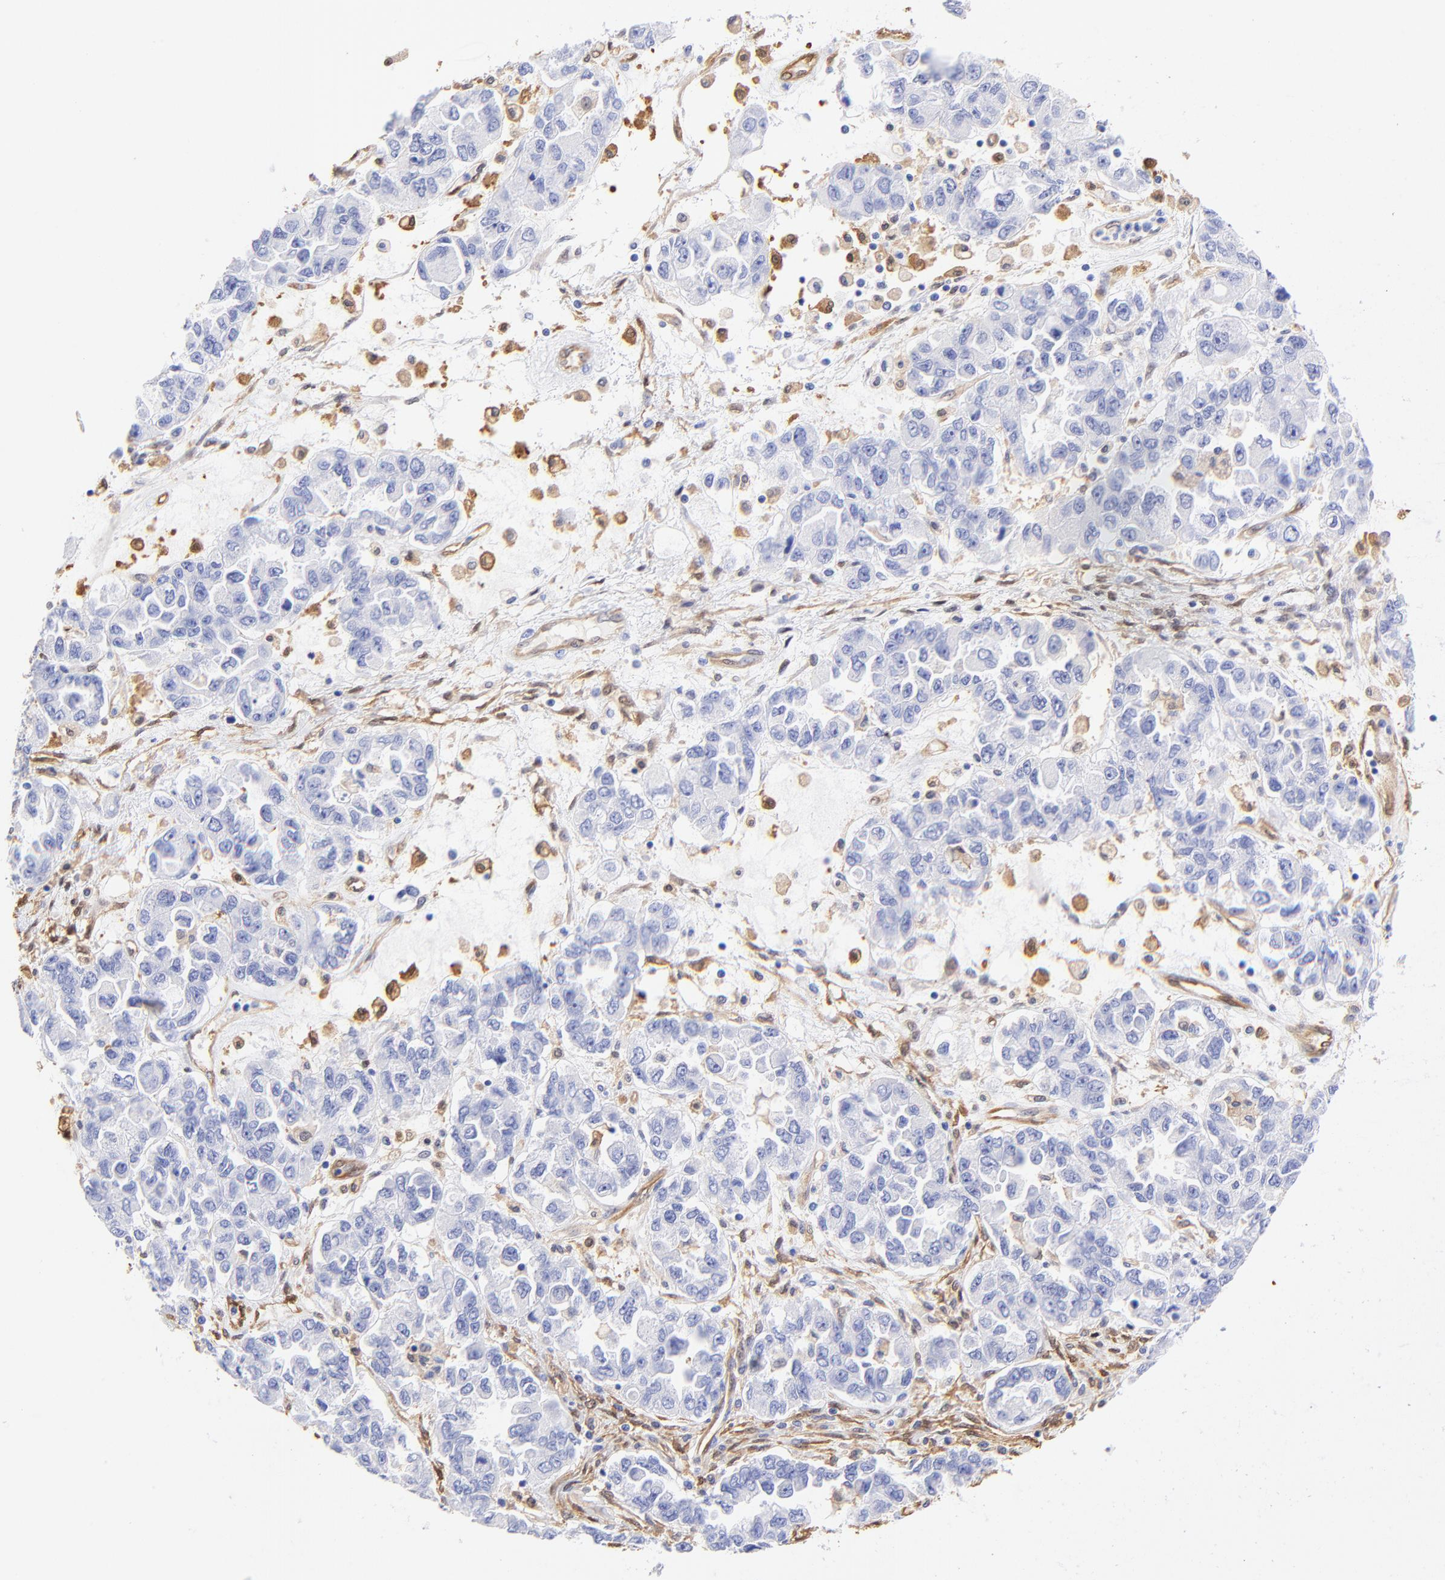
{"staining": {"intensity": "negative", "quantity": "none", "location": "none"}, "tissue": "ovarian cancer", "cell_type": "Tumor cells", "image_type": "cancer", "snomed": [{"axis": "morphology", "description": "Cystadenocarcinoma, serous, NOS"}, {"axis": "topography", "description": "Ovary"}], "caption": "The immunohistochemistry (IHC) image has no significant expression in tumor cells of ovarian cancer tissue.", "gene": "ALDH1A1", "patient": {"sex": "female", "age": 84}}